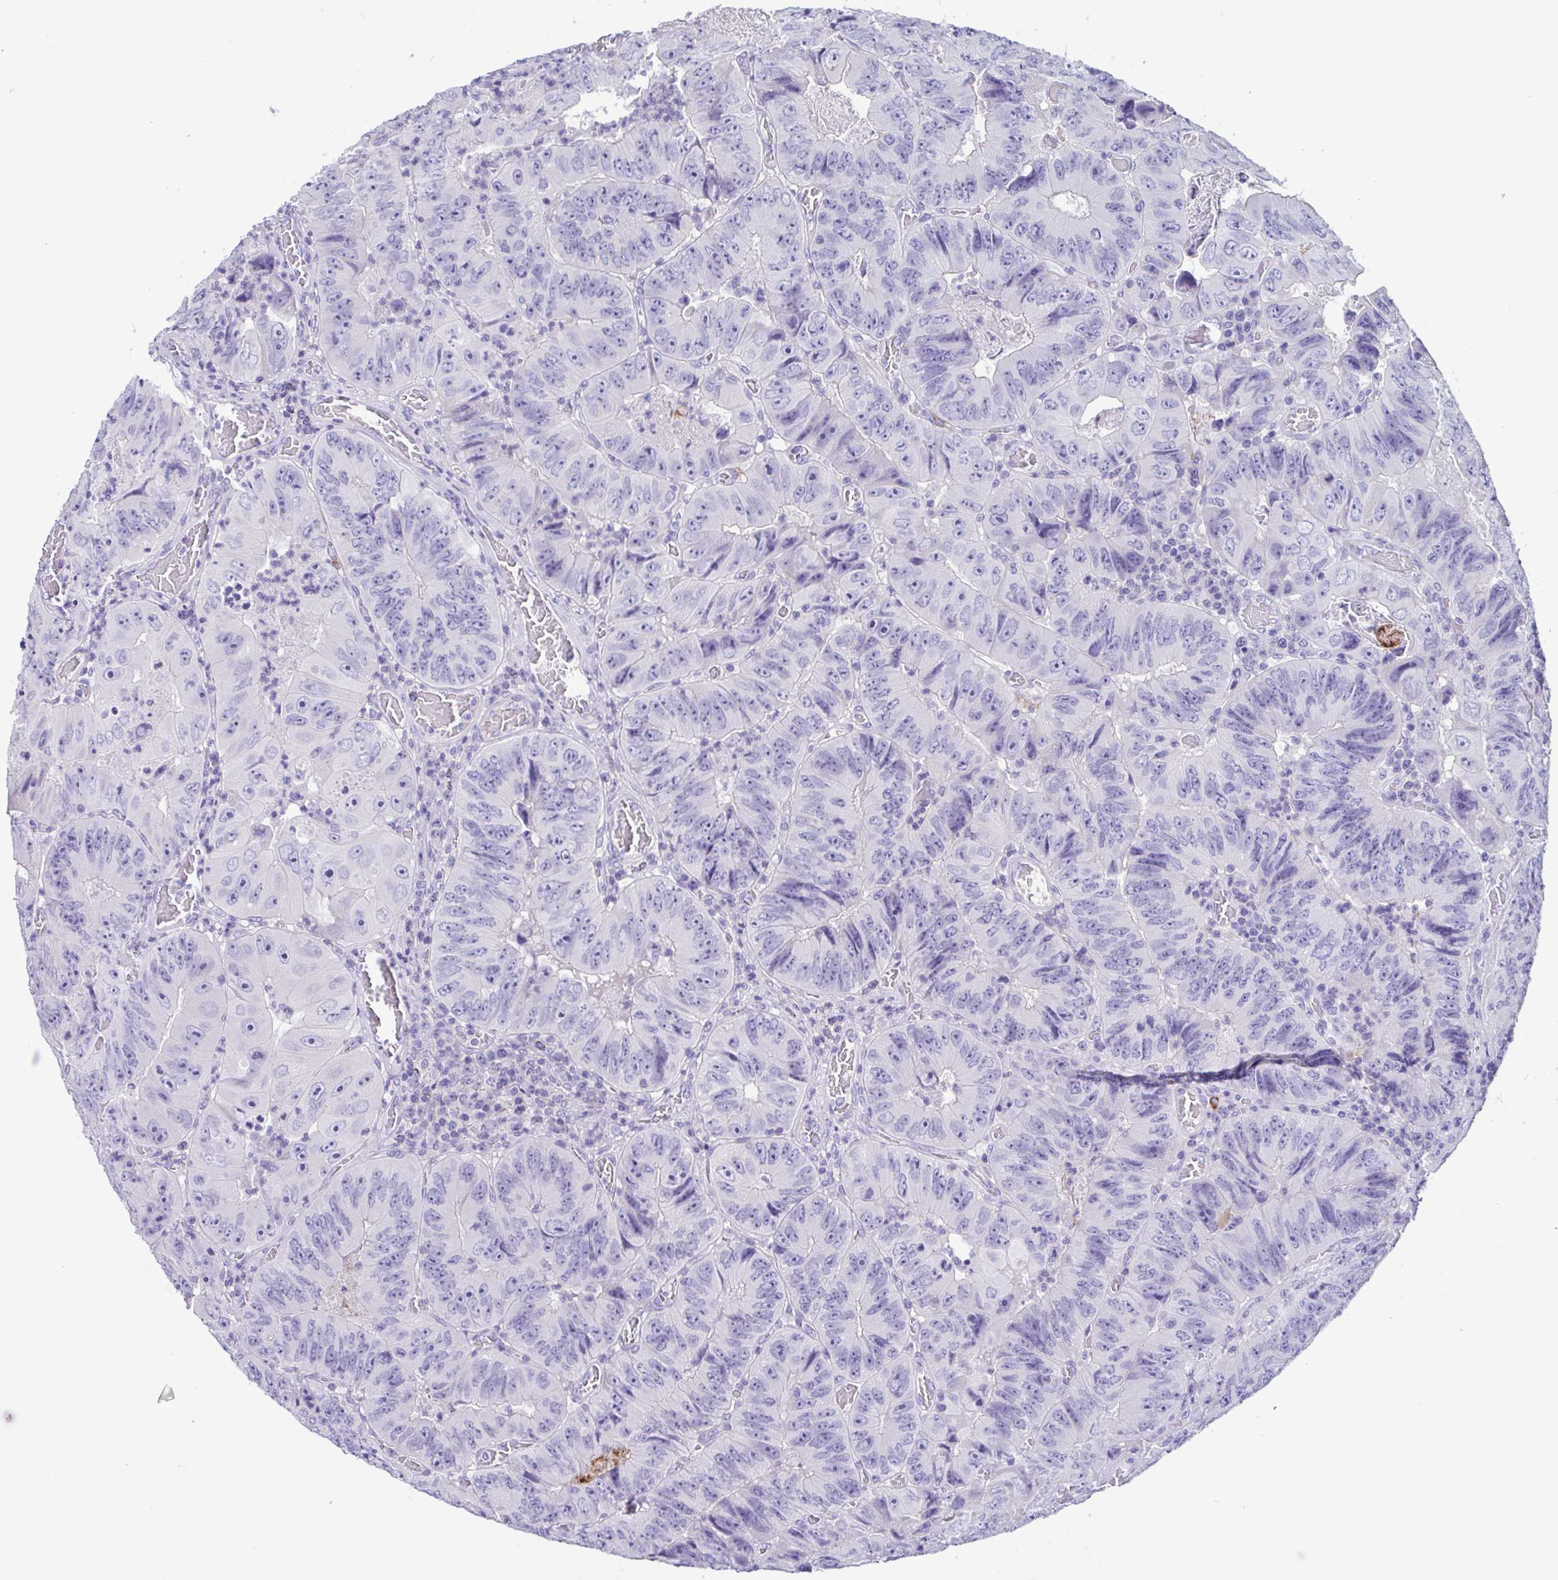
{"staining": {"intensity": "negative", "quantity": "none", "location": "none"}, "tissue": "colorectal cancer", "cell_type": "Tumor cells", "image_type": "cancer", "snomed": [{"axis": "morphology", "description": "Adenocarcinoma, NOS"}, {"axis": "topography", "description": "Colon"}], "caption": "DAB (3,3'-diaminobenzidine) immunohistochemical staining of human colorectal adenocarcinoma shows no significant staining in tumor cells. (Immunohistochemistry, brightfield microscopy, high magnification).", "gene": "MARCO", "patient": {"sex": "female", "age": 84}}